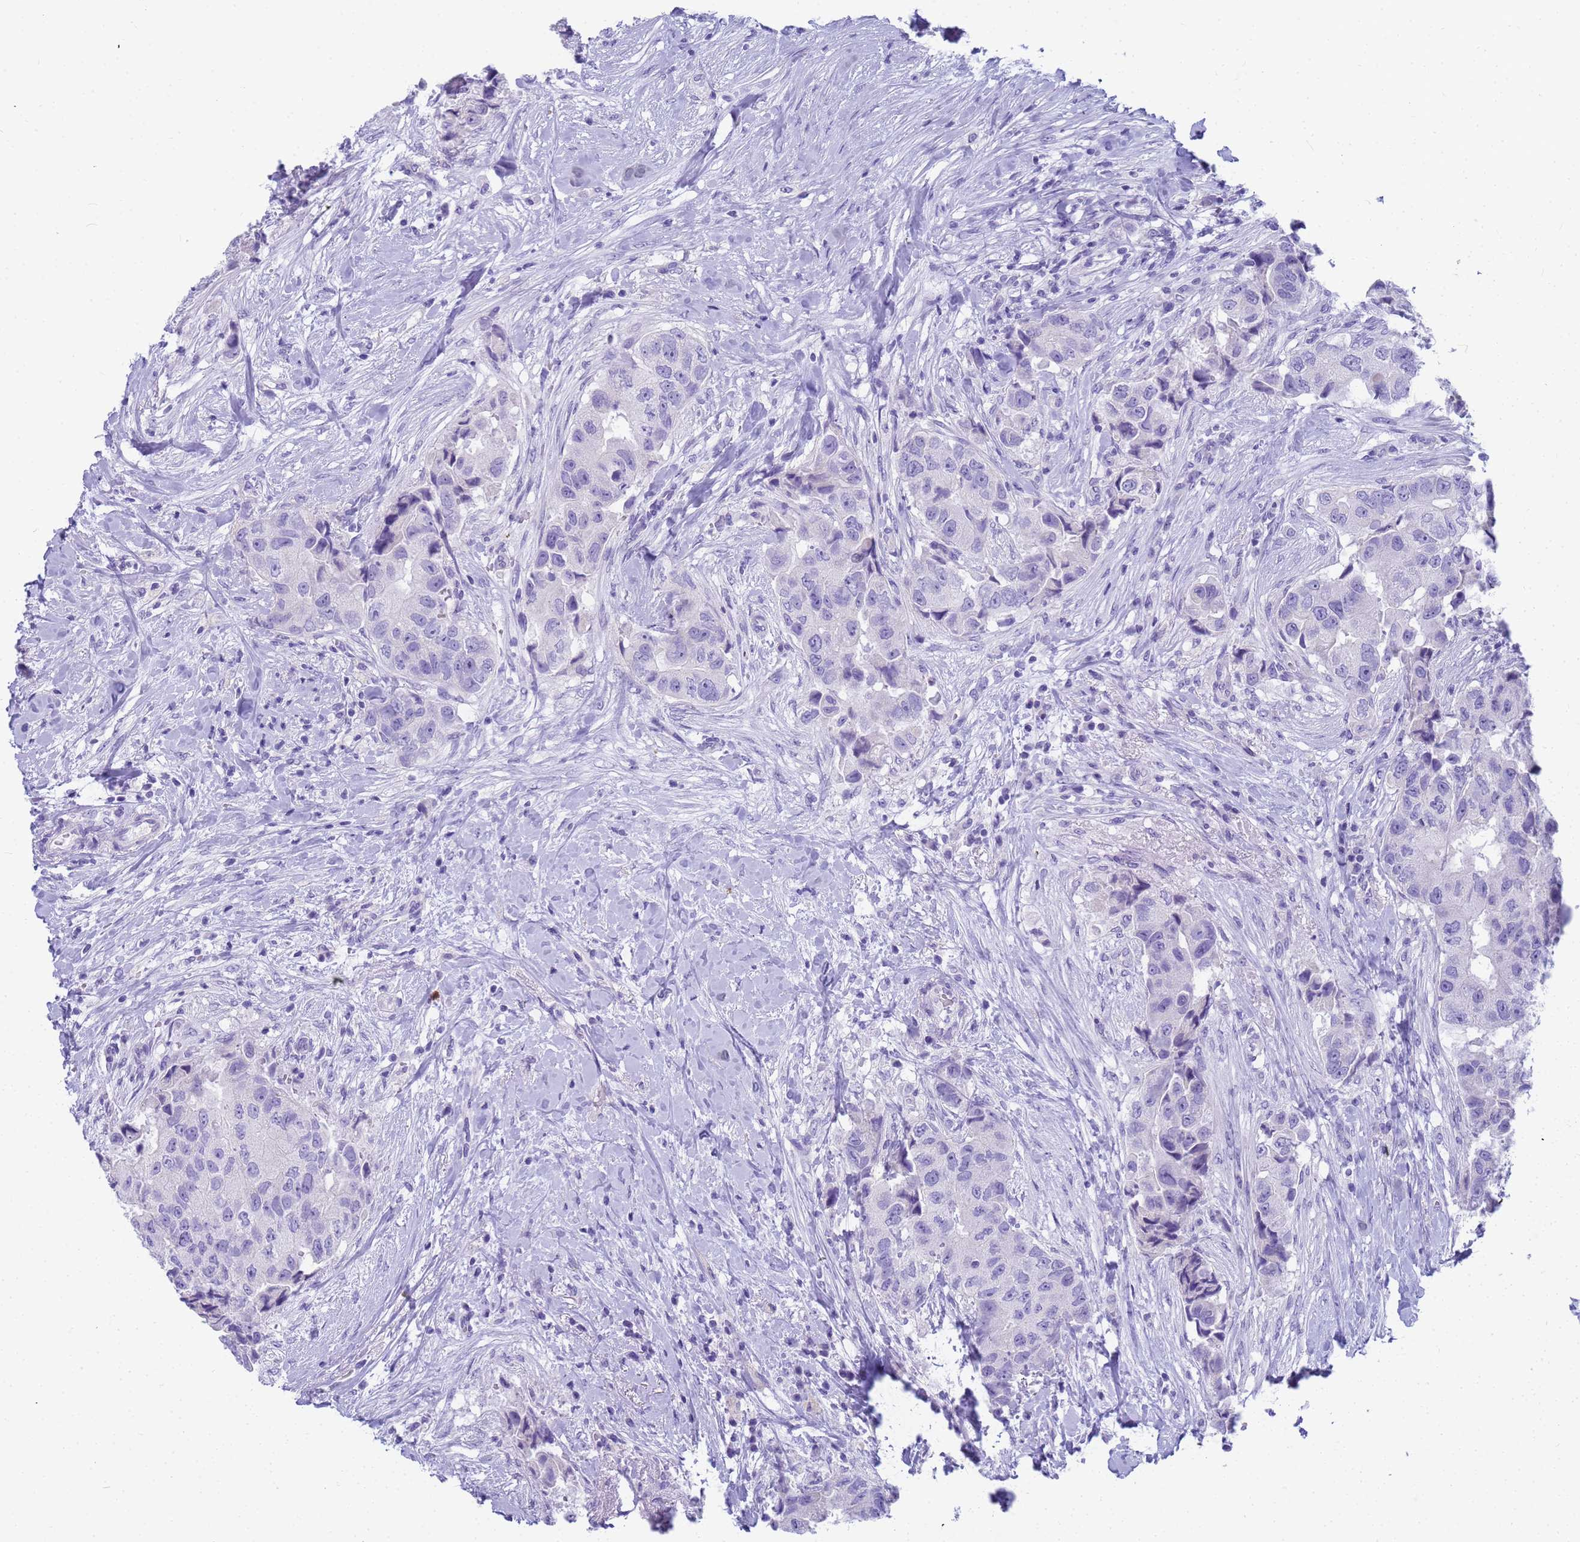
{"staining": {"intensity": "negative", "quantity": "none", "location": "none"}, "tissue": "breast cancer", "cell_type": "Tumor cells", "image_type": "cancer", "snomed": [{"axis": "morphology", "description": "Normal tissue, NOS"}, {"axis": "morphology", "description": "Duct carcinoma"}, {"axis": "topography", "description": "Breast"}], "caption": "This histopathology image is of breast intraductal carcinoma stained with IHC to label a protein in brown with the nuclei are counter-stained blue. There is no positivity in tumor cells. (DAB (3,3'-diaminobenzidine) IHC with hematoxylin counter stain).", "gene": "RNASE2", "patient": {"sex": "female", "age": 62}}